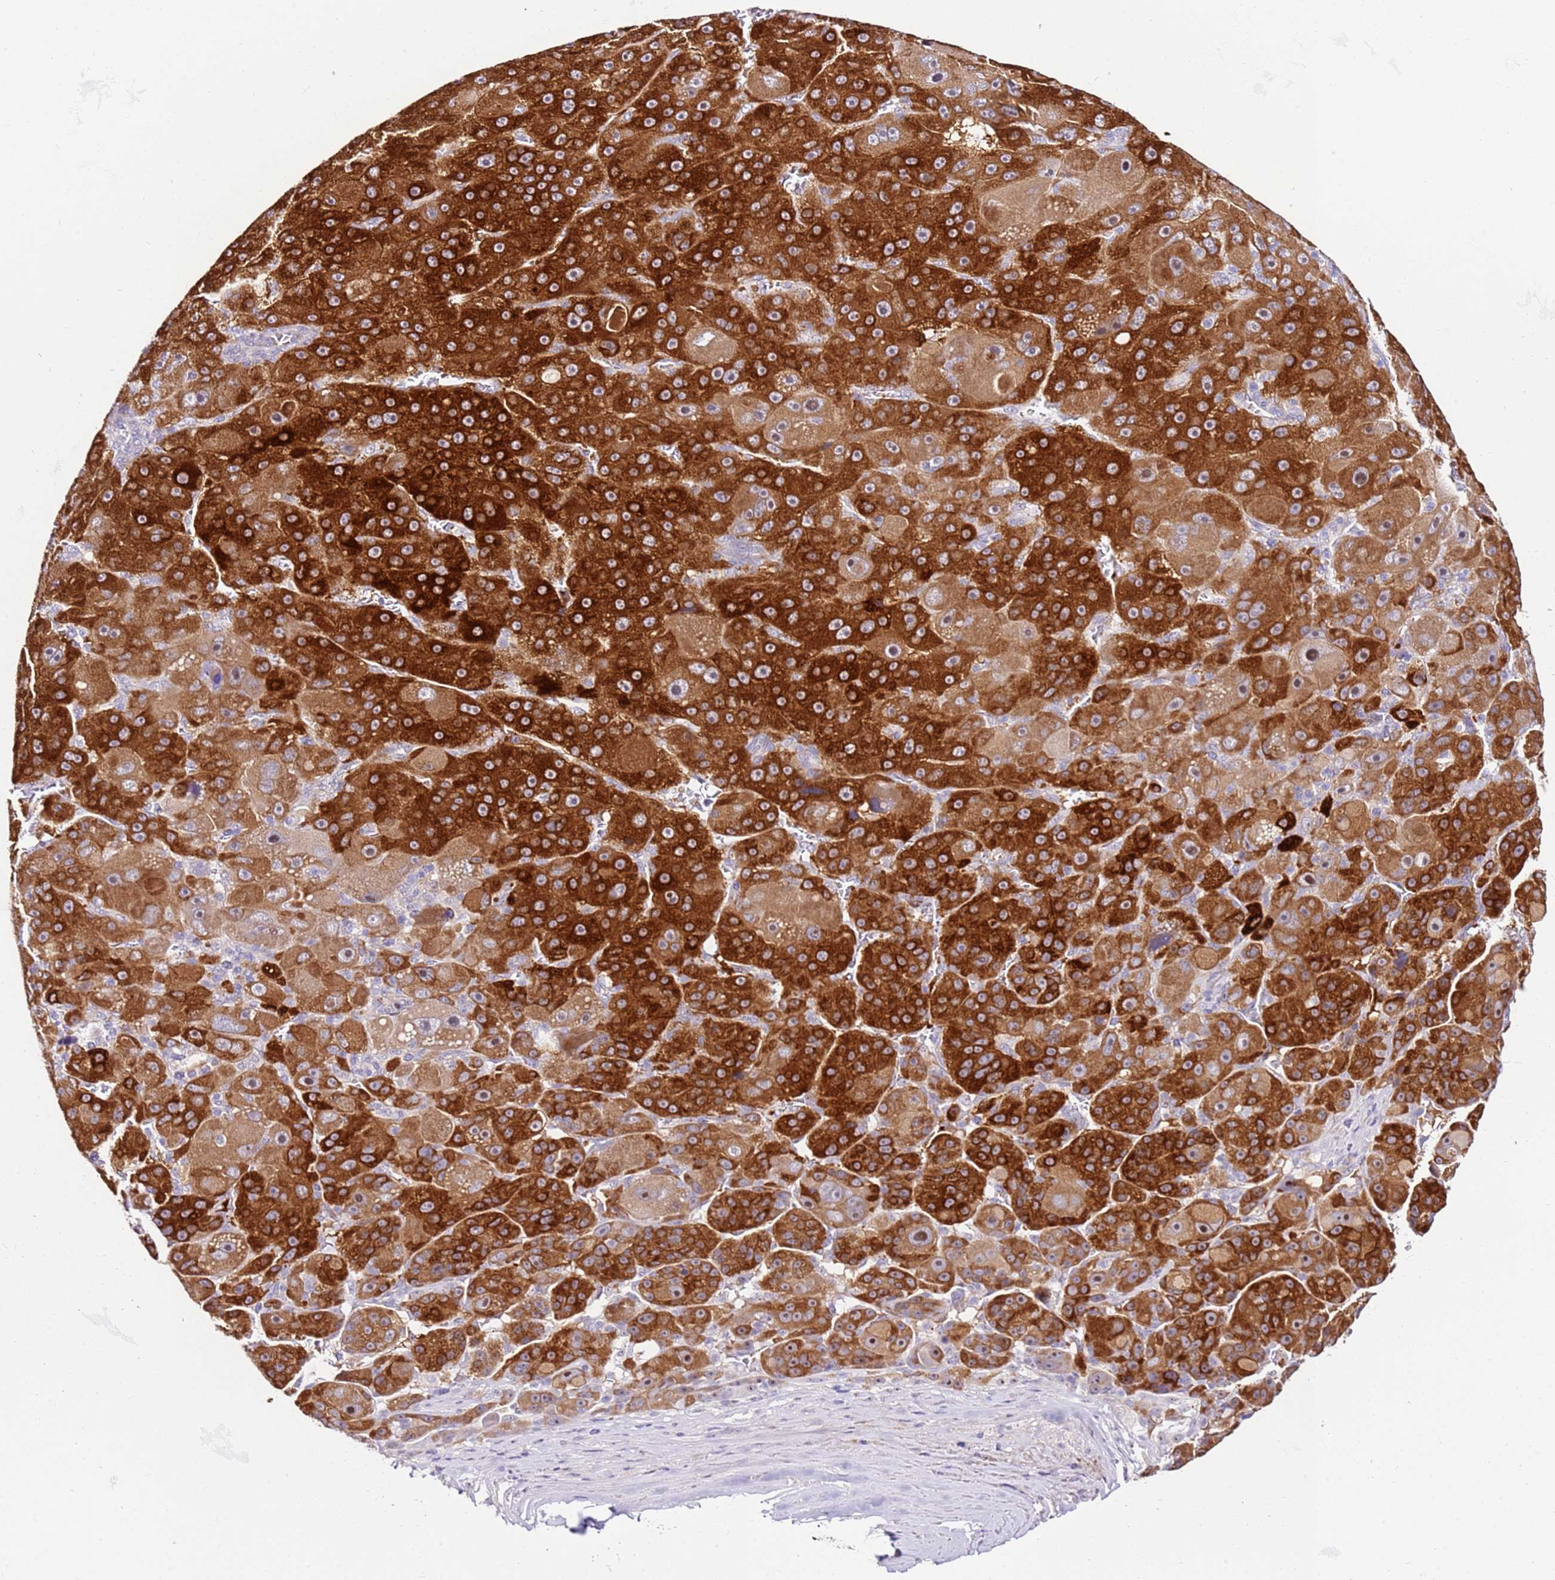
{"staining": {"intensity": "strong", "quantity": ">75%", "location": "cytoplasmic/membranous"}, "tissue": "liver cancer", "cell_type": "Tumor cells", "image_type": "cancer", "snomed": [{"axis": "morphology", "description": "Carcinoma, Hepatocellular, NOS"}, {"axis": "topography", "description": "Liver"}], "caption": "Liver cancer (hepatocellular carcinoma) stained for a protein (brown) demonstrates strong cytoplasmic/membranous positive staining in about >75% of tumor cells.", "gene": "HGD", "patient": {"sex": "male", "age": 76}}